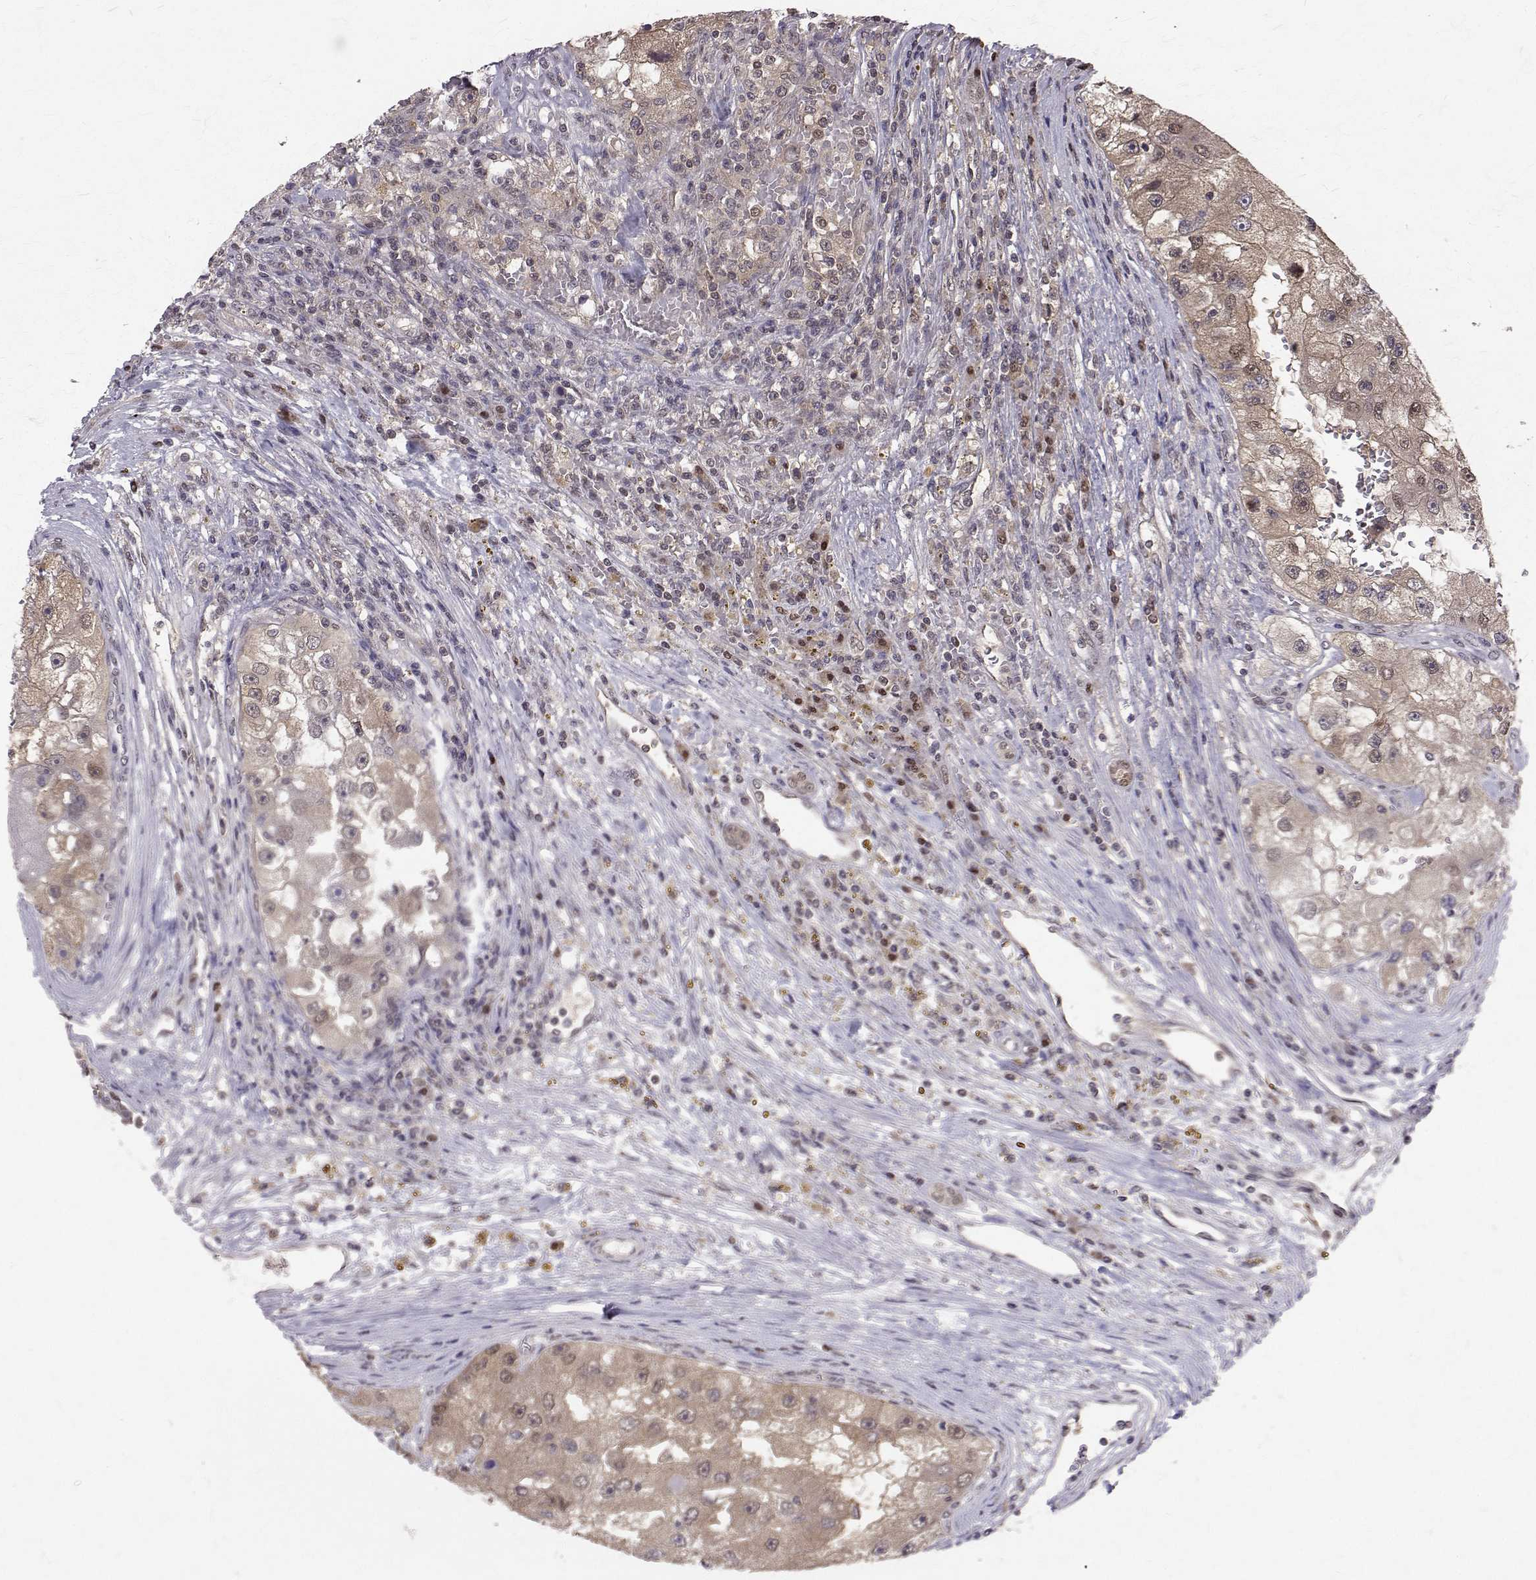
{"staining": {"intensity": "moderate", "quantity": ">75%", "location": "cytoplasmic/membranous,nuclear"}, "tissue": "renal cancer", "cell_type": "Tumor cells", "image_type": "cancer", "snomed": [{"axis": "morphology", "description": "Adenocarcinoma, NOS"}, {"axis": "topography", "description": "Kidney"}], "caption": "Adenocarcinoma (renal) stained with a brown dye demonstrates moderate cytoplasmic/membranous and nuclear positive staining in about >75% of tumor cells.", "gene": "NIF3L1", "patient": {"sex": "male", "age": 63}}